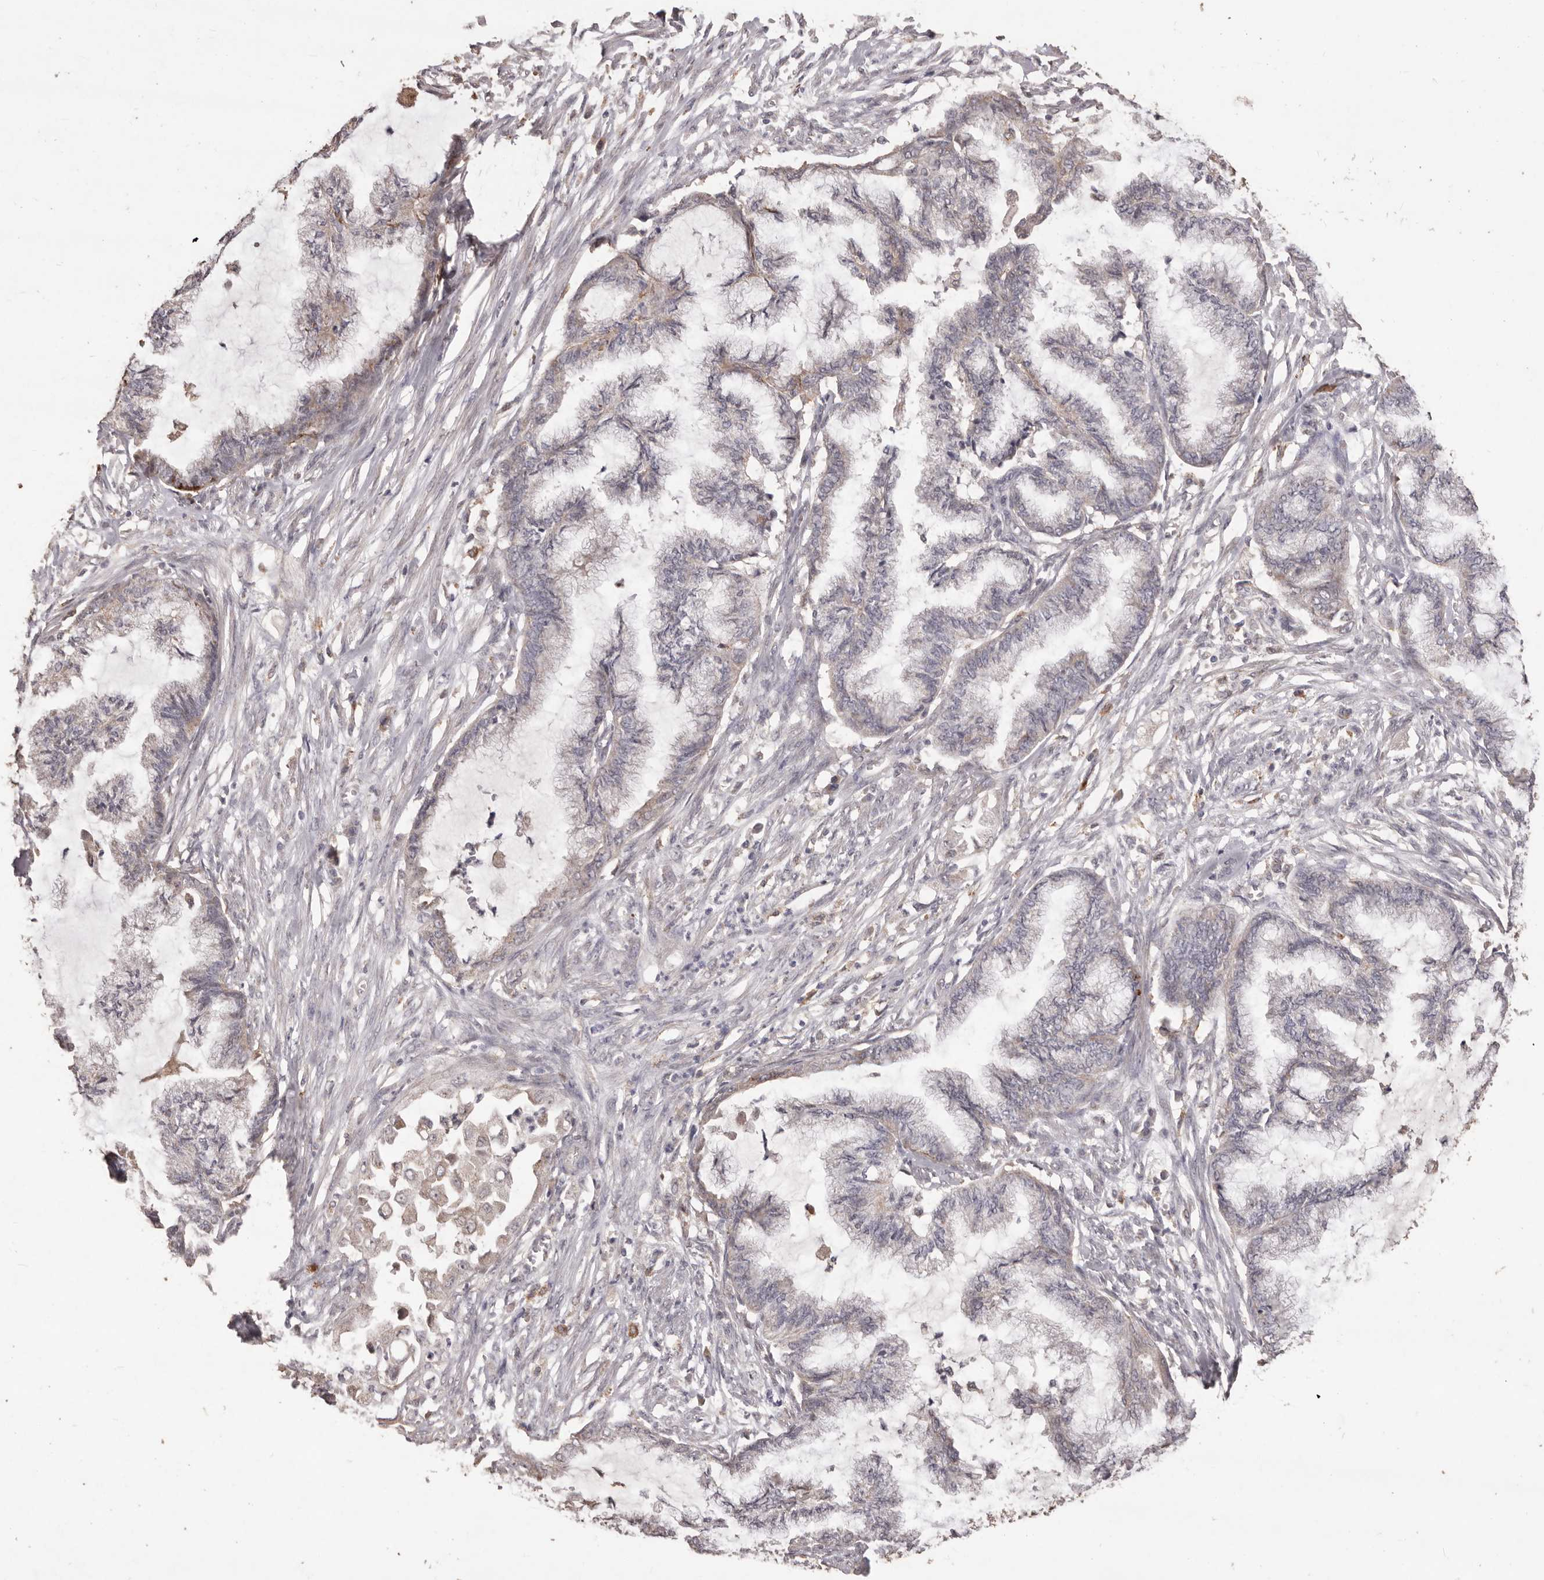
{"staining": {"intensity": "negative", "quantity": "none", "location": "none"}, "tissue": "endometrial cancer", "cell_type": "Tumor cells", "image_type": "cancer", "snomed": [{"axis": "morphology", "description": "Adenocarcinoma, NOS"}, {"axis": "topography", "description": "Endometrium"}], "caption": "A micrograph of human adenocarcinoma (endometrial) is negative for staining in tumor cells.", "gene": "PRSS27", "patient": {"sex": "female", "age": 86}}